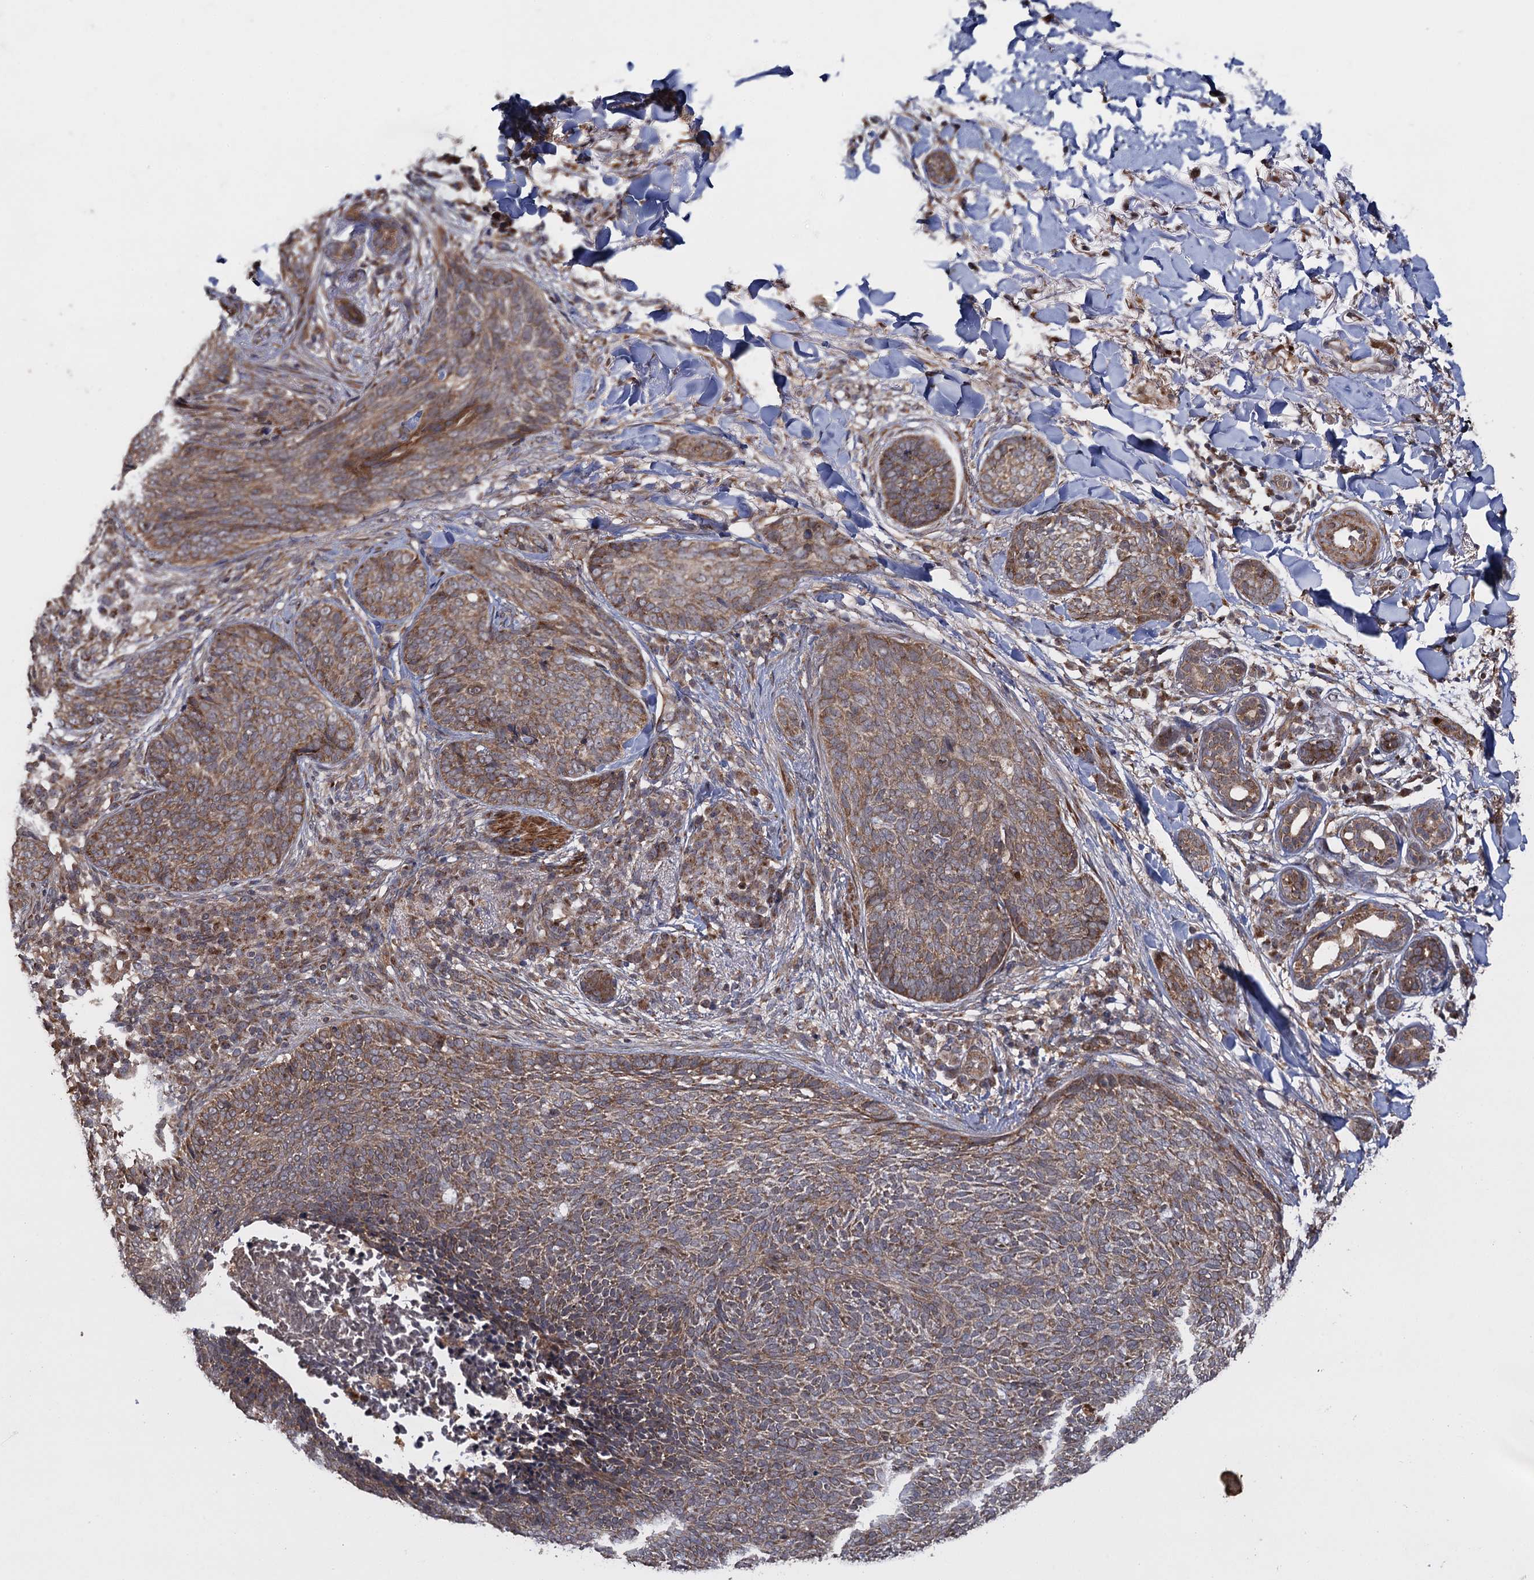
{"staining": {"intensity": "moderate", "quantity": ">75%", "location": "cytoplasmic/membranous"}, "tissue": "skin cancer", "cell_type": "Tumor cells", "image_type": "cancer", "snomed": [{"axis": "morphology", "description": "Basal cell carcinoma"}, {"axis": "topography", "description": "Skin"}], "caption": "A high-resolution photomicrograph shows IHC staining of basal cell carcinoma (skin), which displays moderate cytoplasmic/membranous staining in about >75% of tumor cells.", "gene": "HAUS1", "patient": {"sex": "male", "age": 85}}